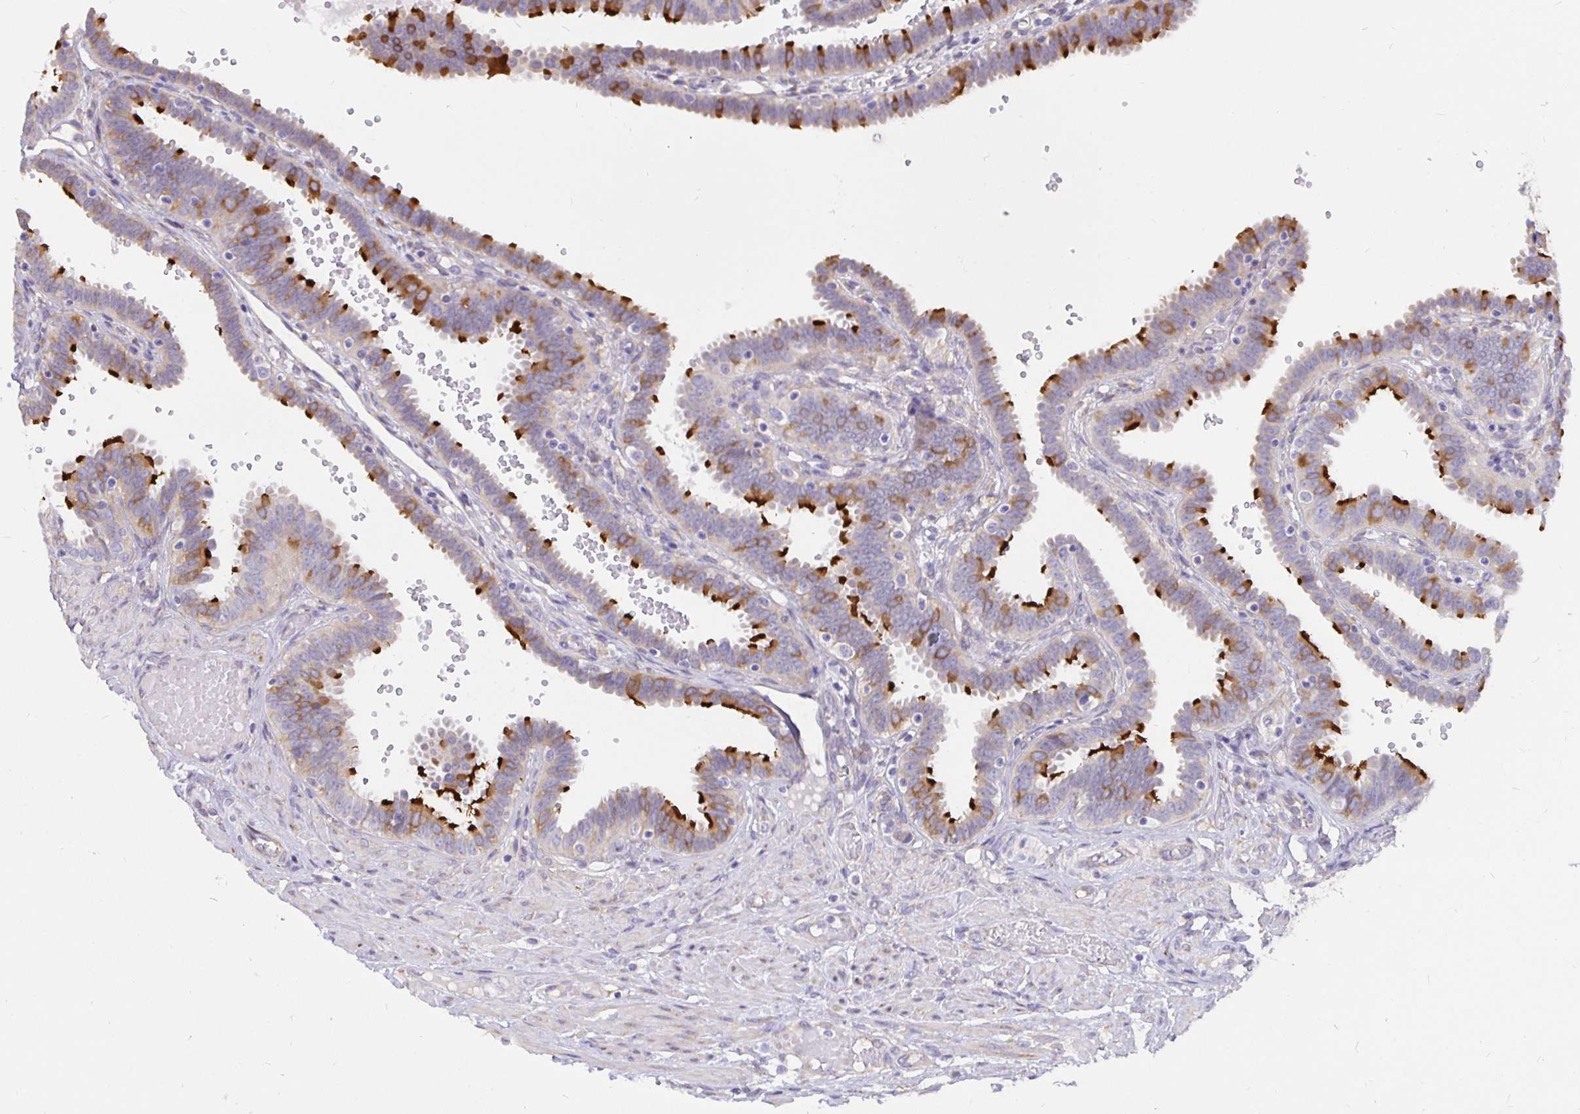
{"staining": {"intensity": "strong", "quantity": "25%-75%", "location": "cytoplasmic/membranous"}, "tissue": "fallopian tube", "cell_type": "Glandular cells", "image_type": "normal", "snomed": [{"axis": "morphology", "description": "Normal tissue, NOS"}, {"axis": "topography", "description": "Fallopian tube"}], "caption": "Fallopian tube stained with DAB (3,3'-diaminobenzidine) immunohistochemistry (IHC) reveals high levels of strong cytoplasmic/membranous staining in about 25%-75% of glandular cells. (DAB IHC with brightfield microscopy, high magnification).", "gene": "DNAI2", "patient": {"sex": "female", "age": 37}}